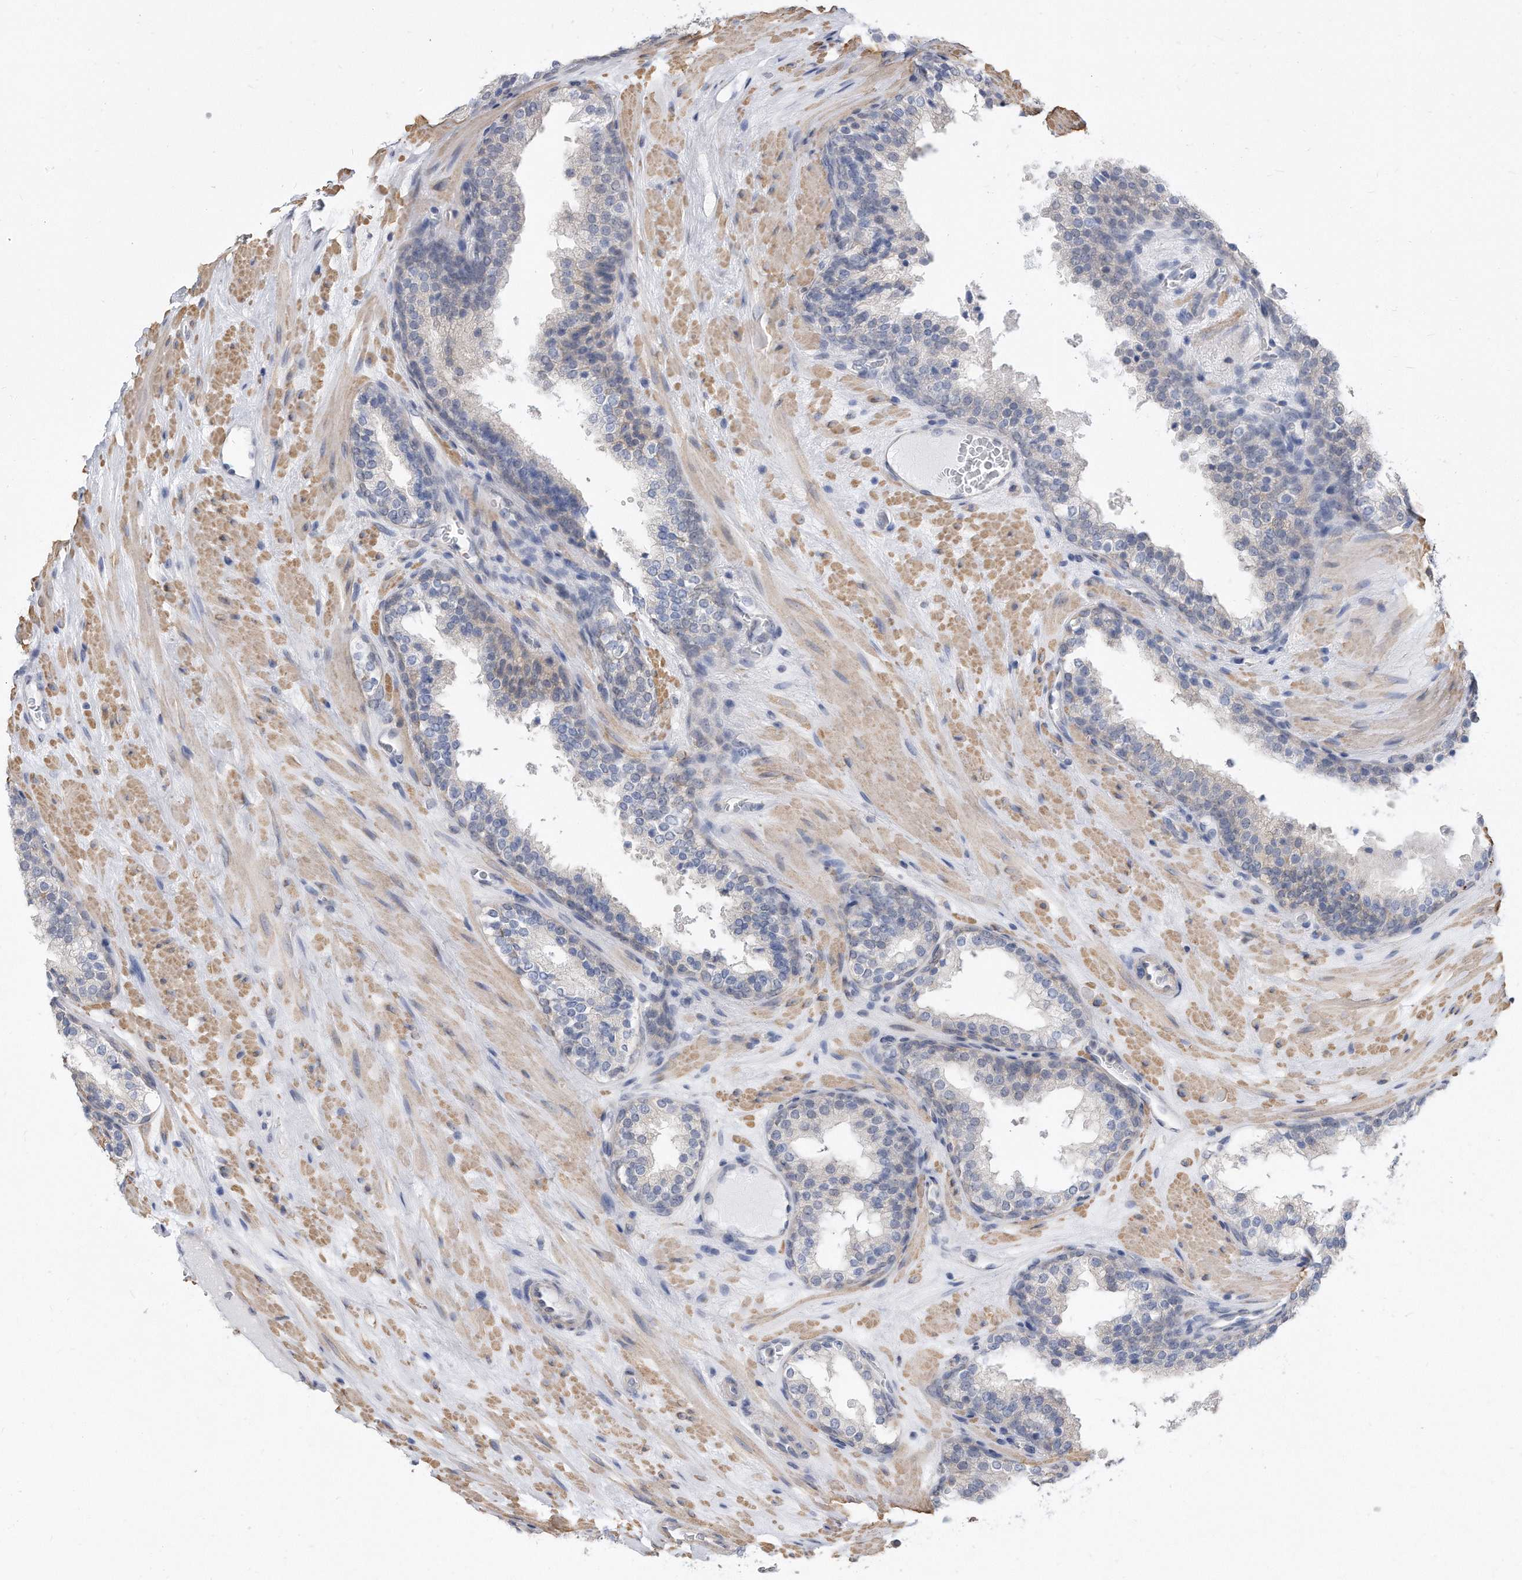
{"staining": {"intensity": "negative", "quantity": "none", "location": "none"}, "tissue": "prostate cancer", "cell_type": "Tumor cells", "image_type": "cancer", "snomed": [{"axis": "morphology", "description": "Adenocarcinoma, High grade"}, {"axis": "topography", "description": "Prostate"}], "caption": "There is no significant positivity in tumor cells of prostate cancer (high-grade adenocarcinoma). (DAB (3,3'-diaminobenzidine) IHC, high magnification).", "gene": "TCP1", "patient": {"sex": "male", "age": 56}}